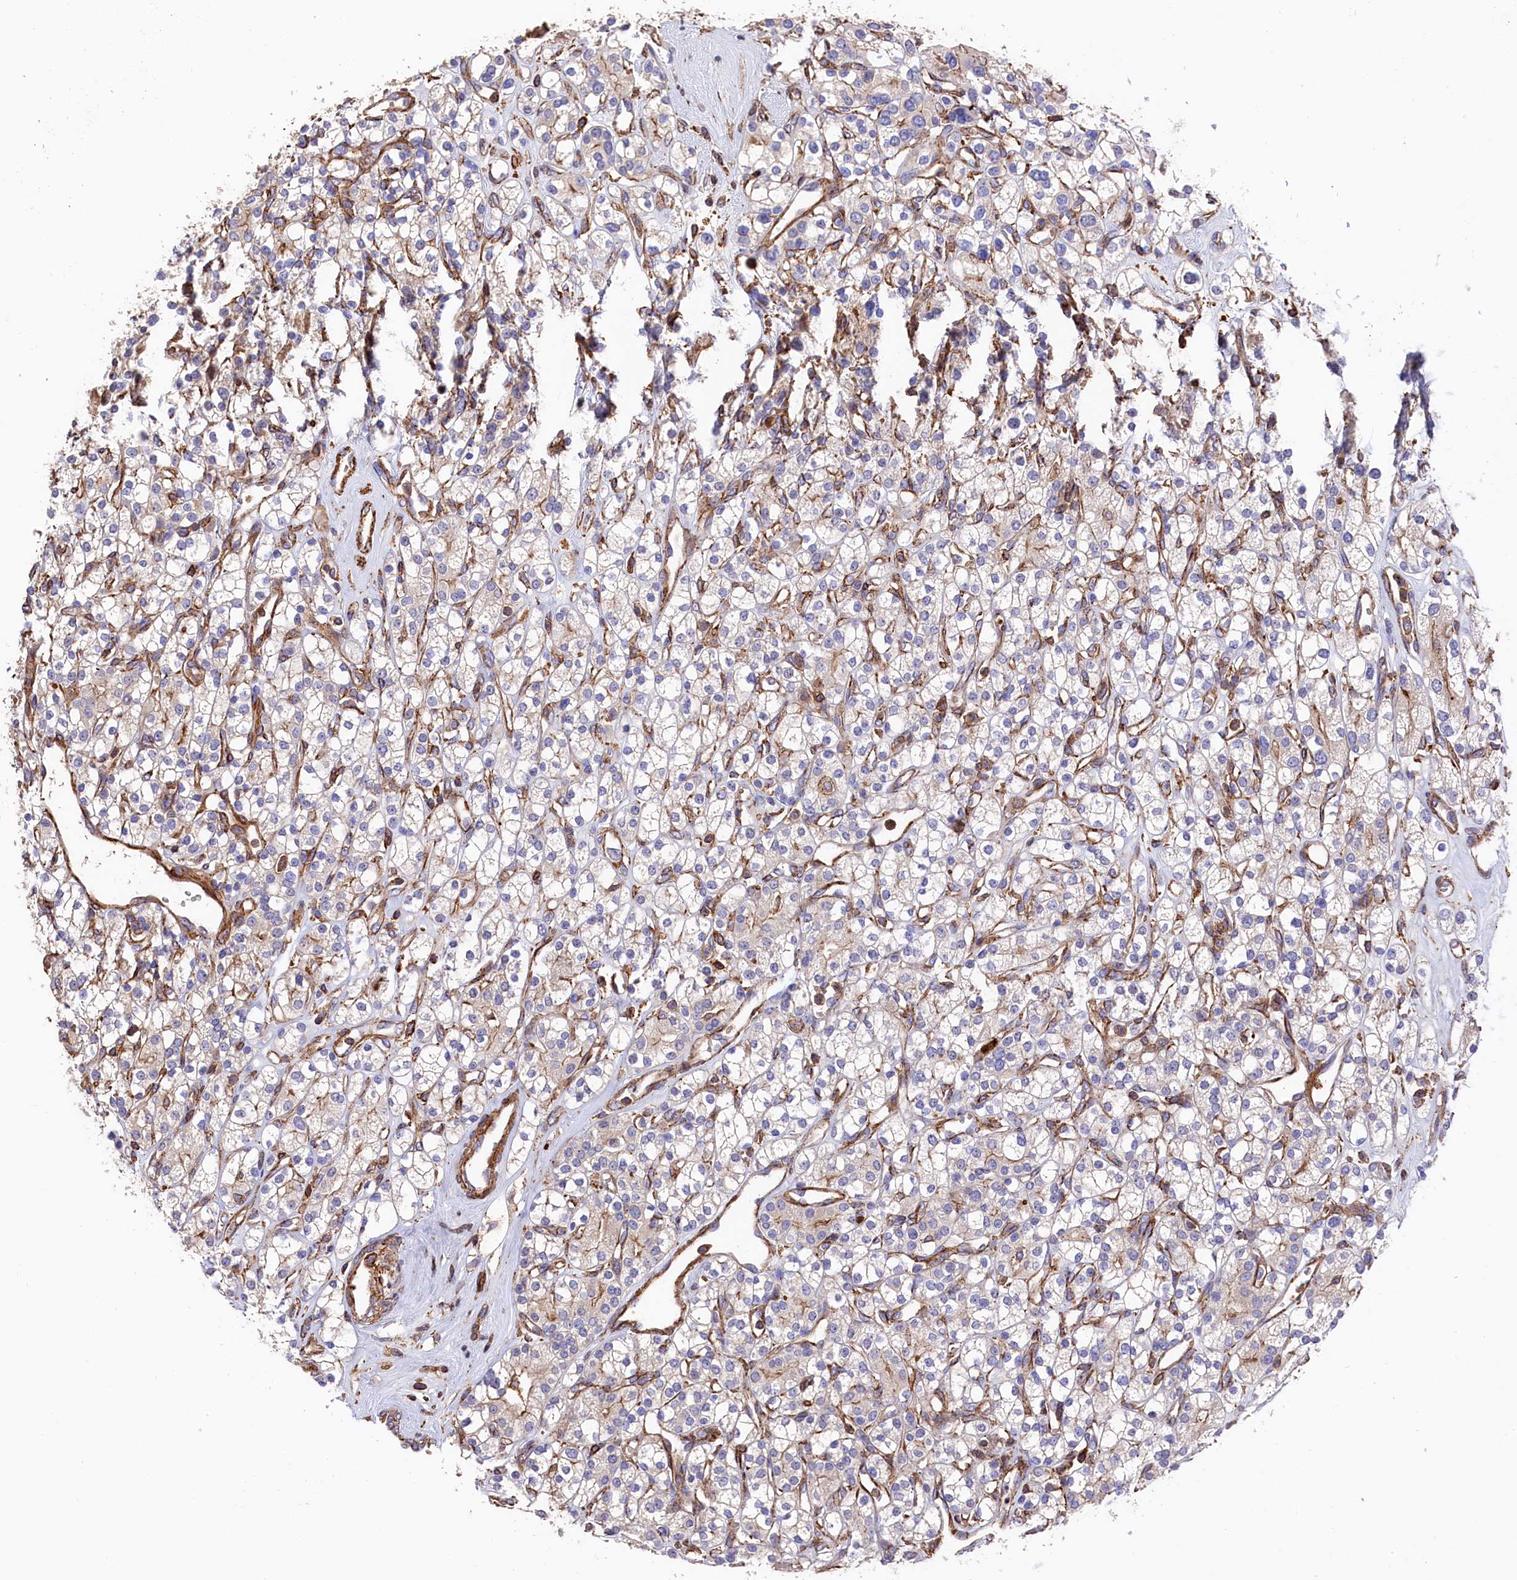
{"staining": {"intensity": "weak", "quantity": "<25%", "location": "cytoplasmic/membranous"}, "tissue": "renal cancer", "cell_type": "Tumor cells", "image_type": "cancer", "snomed": [{"axis": "morphology", "description": "Adenocarcinoma, NOS"}, {"axis": "topography", "description": "Kidney"}], "caption": "Adenocarcinoma (renal) stained for a protein using immunohistochemistry (IHC) reveals no staining tumor cells.", "gene": "RAPSN", "patient": {"sex": "male", "age": 77}}